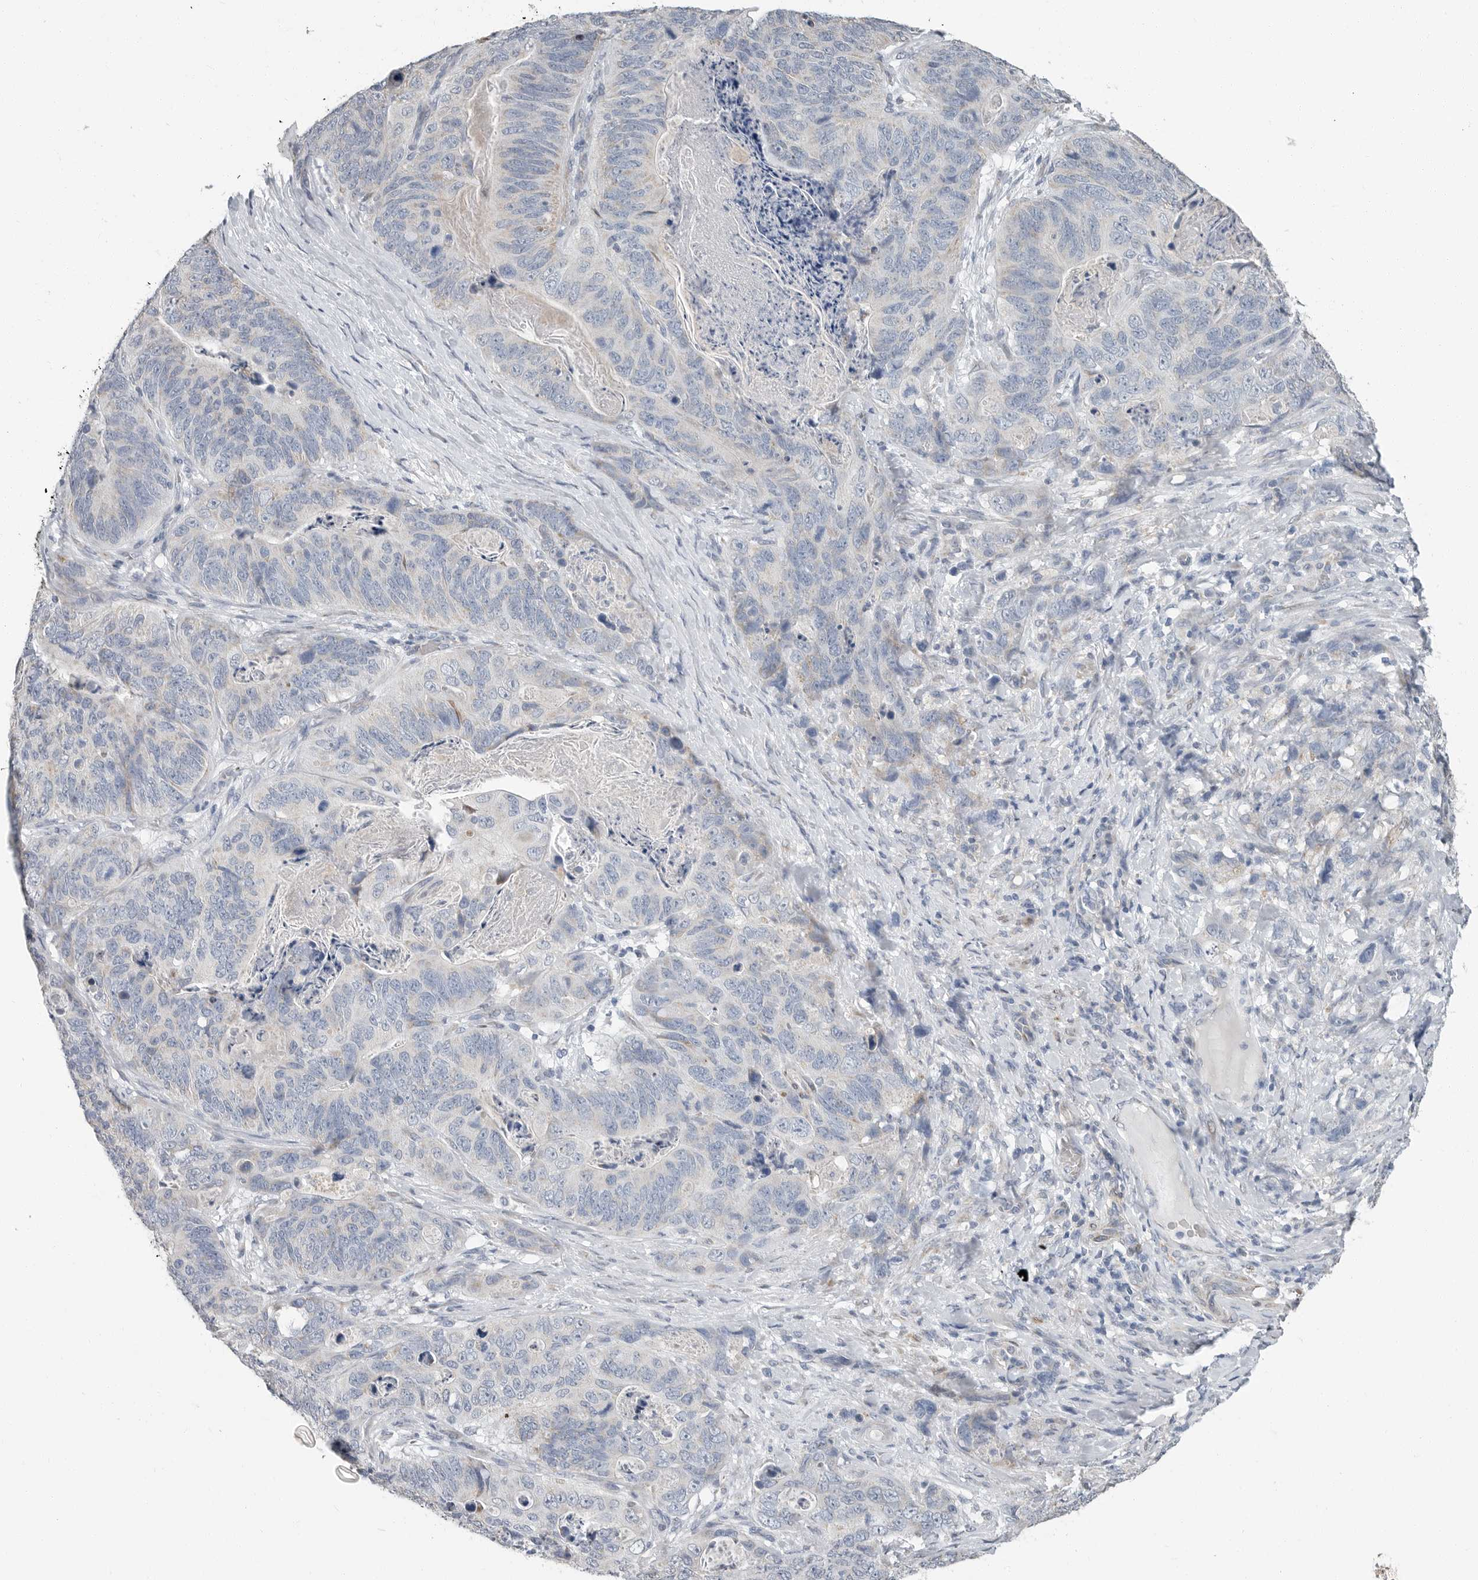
{"staining": {"intensity": "negative", "quantity": "none", "location": "none"}, "tissue": "stomach cancer", "cell_type": "Tumor cells", "image_type": "cancer", "snomed": [{"axis": "morphology", "description": "Normal tissue, NOS"}, {"axis": "morphology", "description": "Adenocarcinoma, NOS"}, {"axis": "topography", "description": "Stomach"}], "caption": "Image shows no protein expression in tumor cells of stomach adenocarcinoma tissue.", "gene": "PLN", "patient": {"sex": "female", "age": 89}}